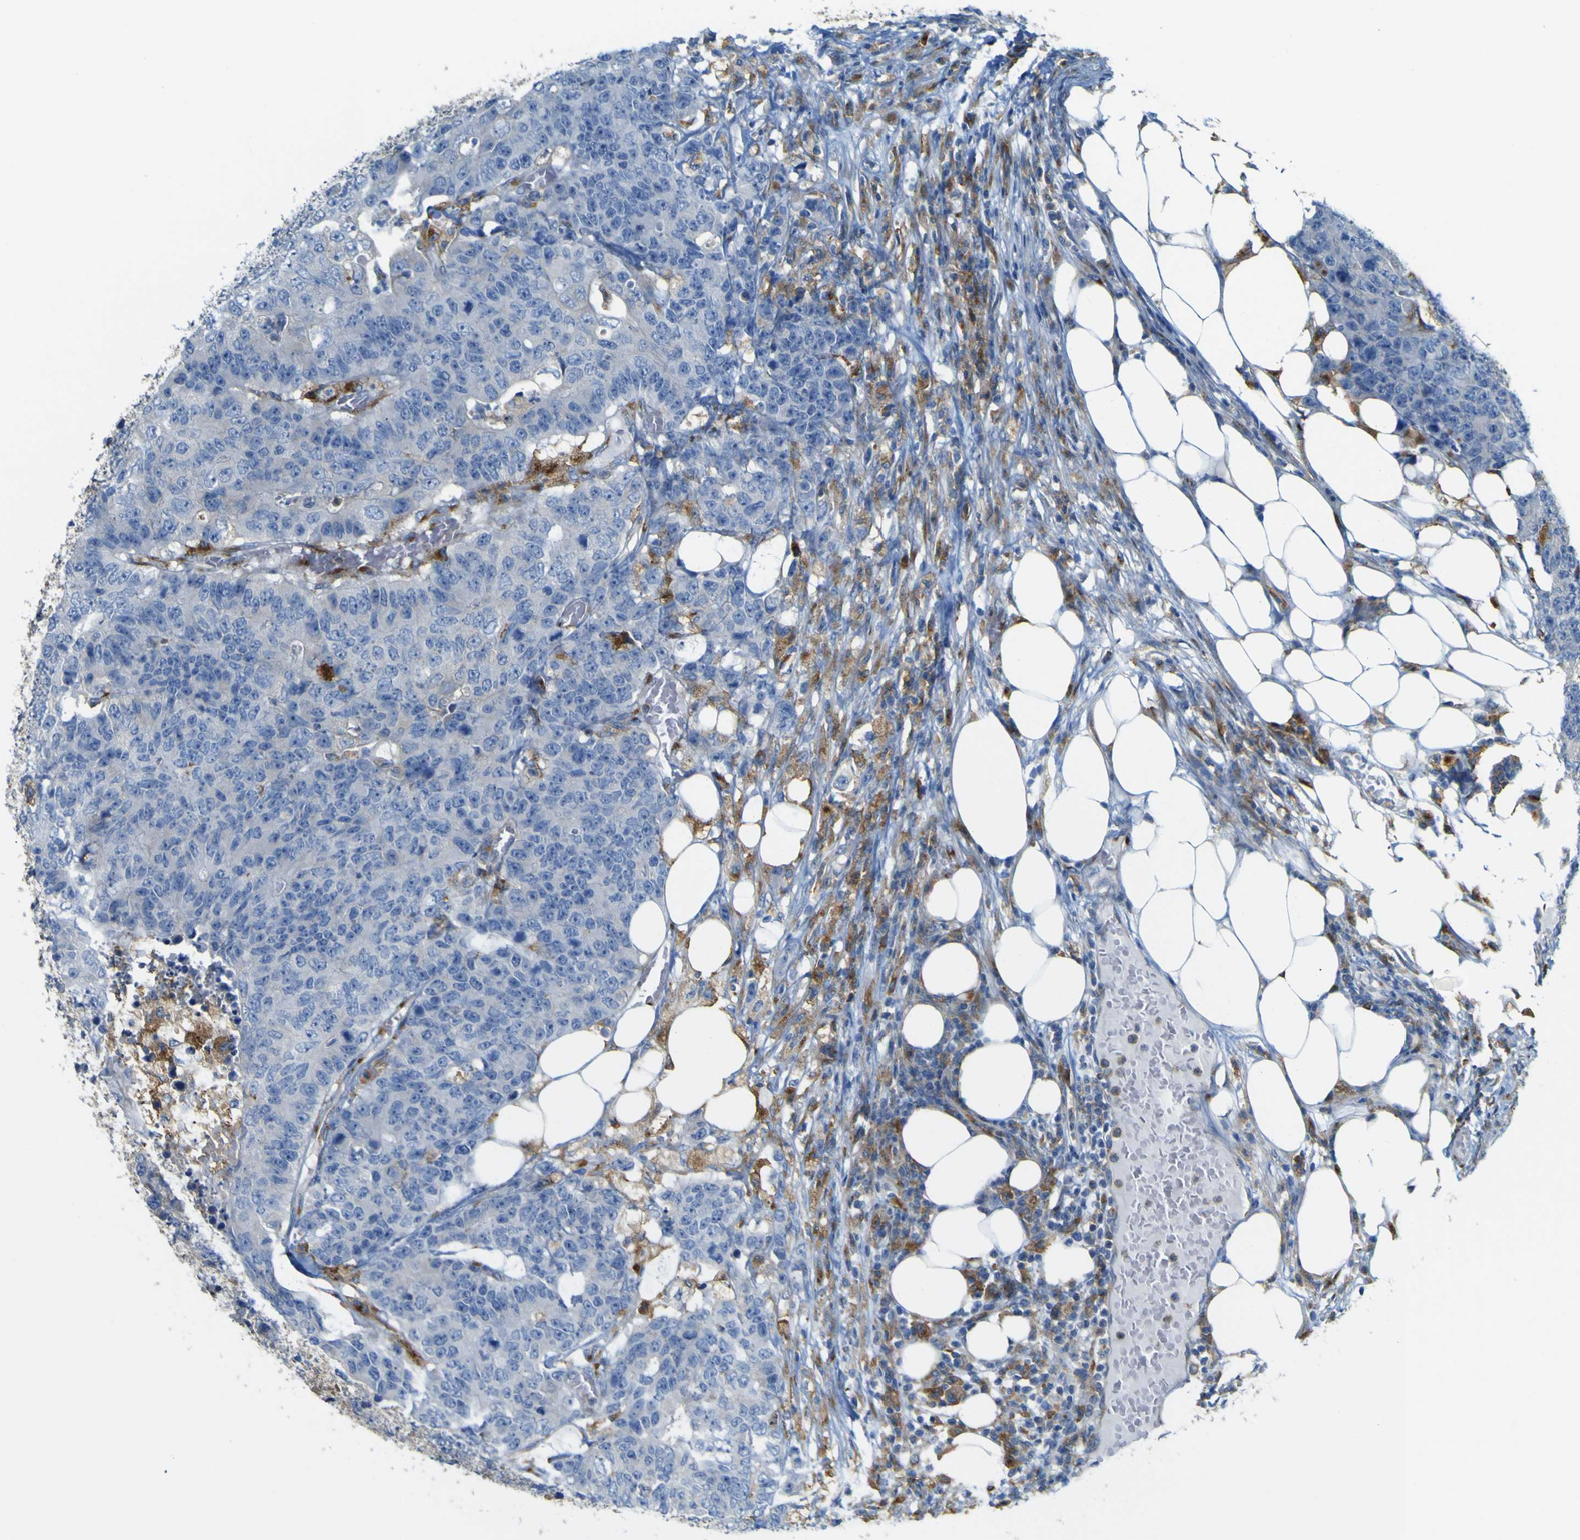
{"staining": {"intensity": "negative", "quantity": "none", "location": "none"}, "tissue": "colorectal cancer", "cell_type": "Tumor cells", "image_type": "cancer", "snomed": [{"axis": "morphology", "description": "Adenocarcinoma, NOS"}, {"axis": "topography", "description": "Colon"}], "caption": "Immunohistochemistry (IHC) of adenocarcinoma (colorectal) shows no expression in tumor cells. (Brightfield microscopy of DAB immunohistochemistry (IHC) at high magnification).", "gene": "IGF2R", "patient": {"sex": "female", "age": 86}}